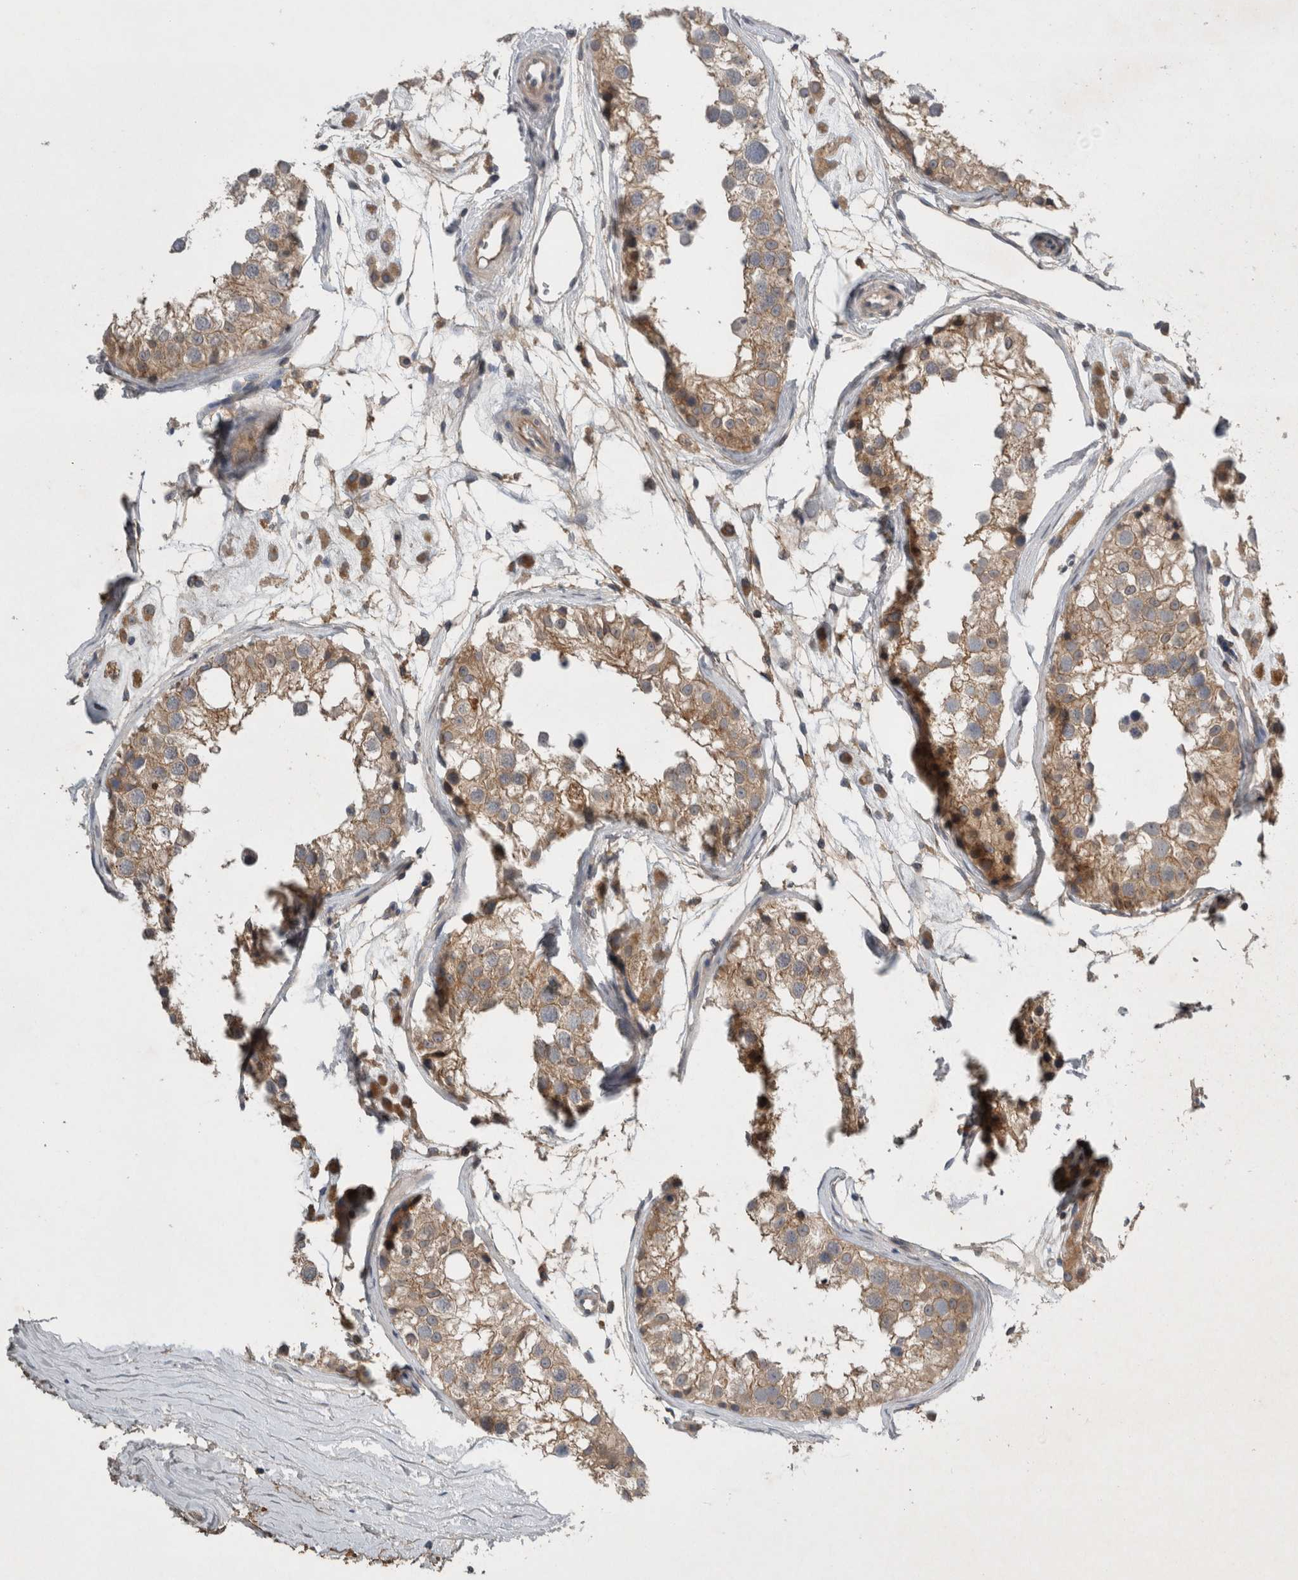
{"staining": {"intensity": "weak", "quantity": ">75%", "location": "cytoplasmic/membranous"}, "tissue": "testis", "cell_type": "Cells in seminiferous ducts", "image_type": "normal", "snomed": [{"axis": "morphology", "description": "Normal tissue, NOS"}, {"axis": "morphology", "description": "Adenocarcinoma, metastatic, NOS"}, {"axis": "topography", "description": "Testis"}], "caption": "Normal testis exhibits weak cytoplasmic/membranous positivity in about >75% of cells in seminiferous ducts, visualized by immunohistochemistry.", "gene": "SCARA5", "patient": {"sex": "male", "age": 26}}